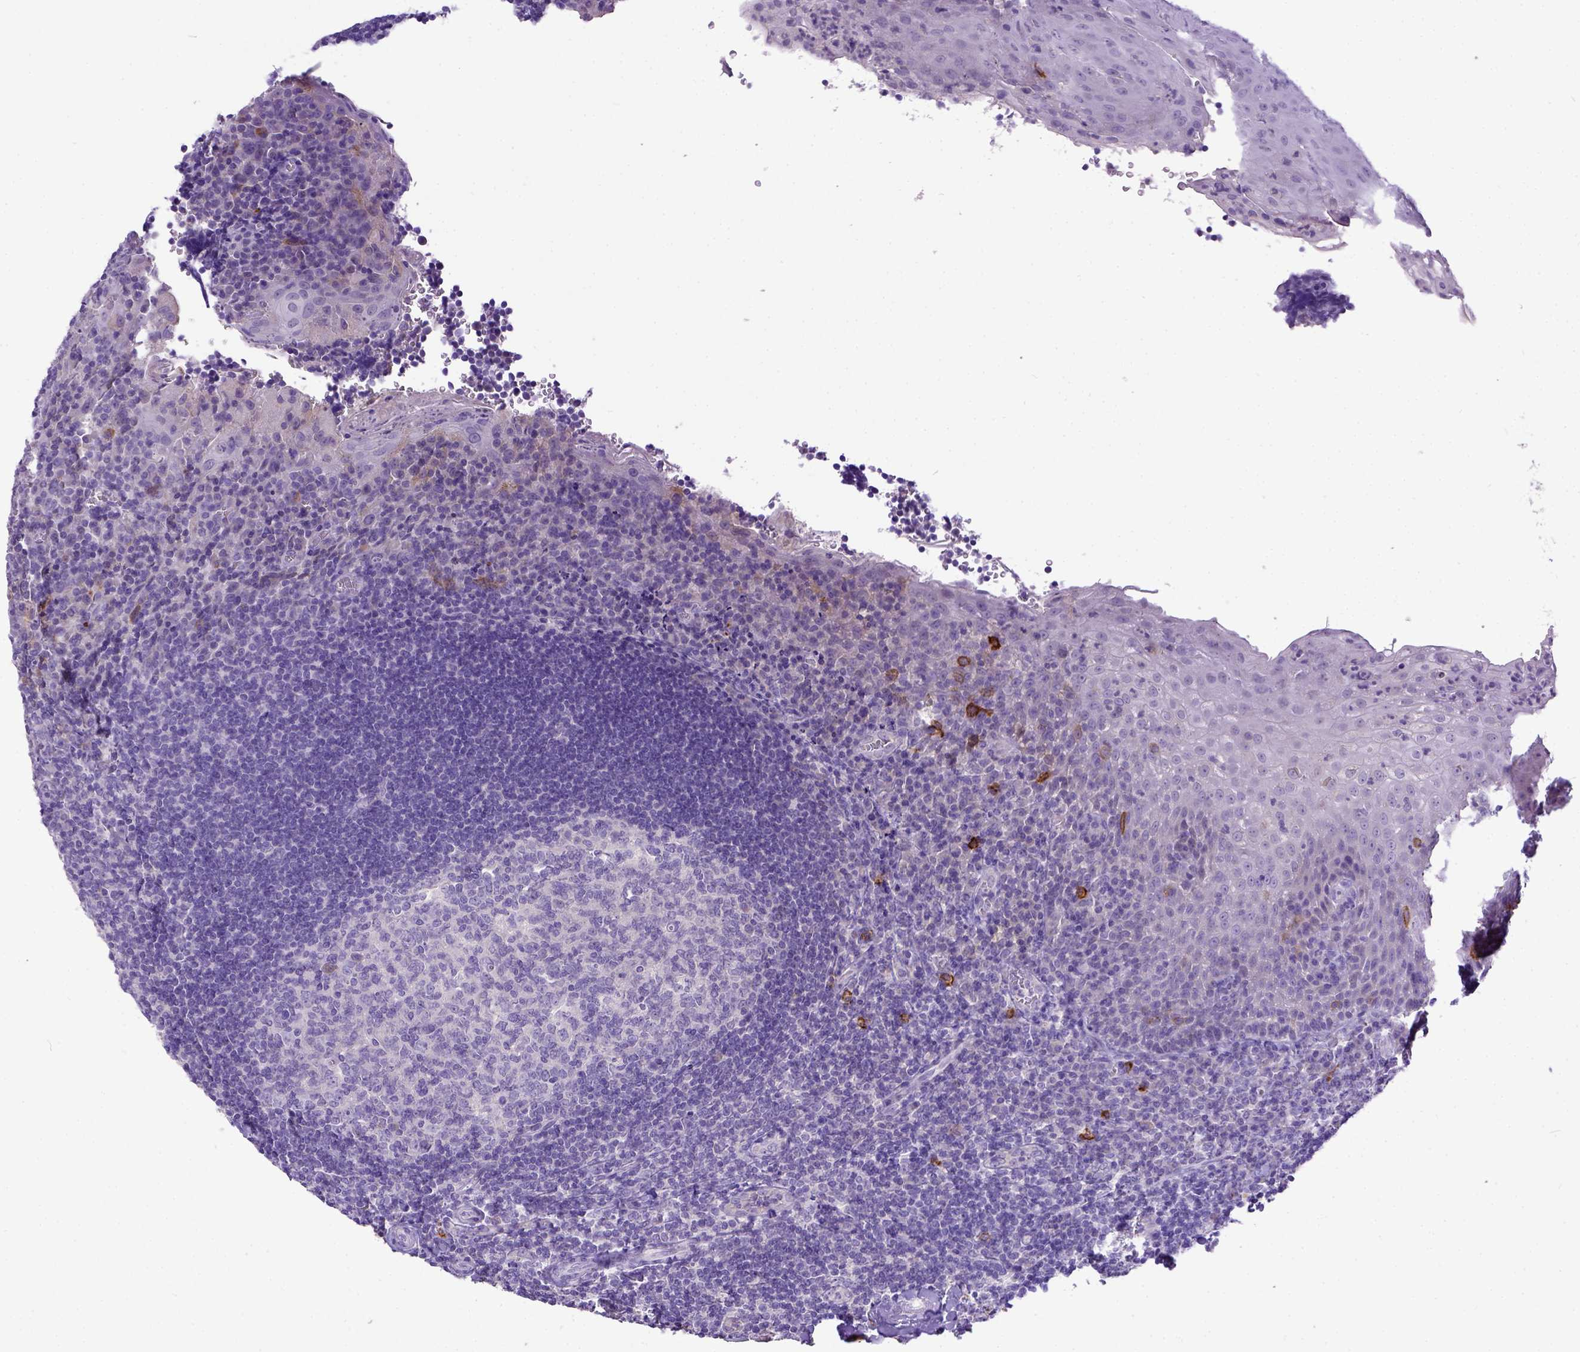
{"staining": {"intensity": "negative", "quantity": "none", "location": "none"}, "tissue": "tonsil", "cell_type": "Germinal center cells", "image_type": "normal", "snomed": [{"axis": "morphology", "description": "Normal tissue, NOS"}, {"axis": "morphology", "description": "Inflammation, NOS"}, {"axis": "topography", "description": "Tonsil"}], "caption": "This is an immunohistochemistry image of normal tonsil. There is no positivity in germinal center cells.", "gene": "KIT", "patient": {"sex": "female", "age": 31}}